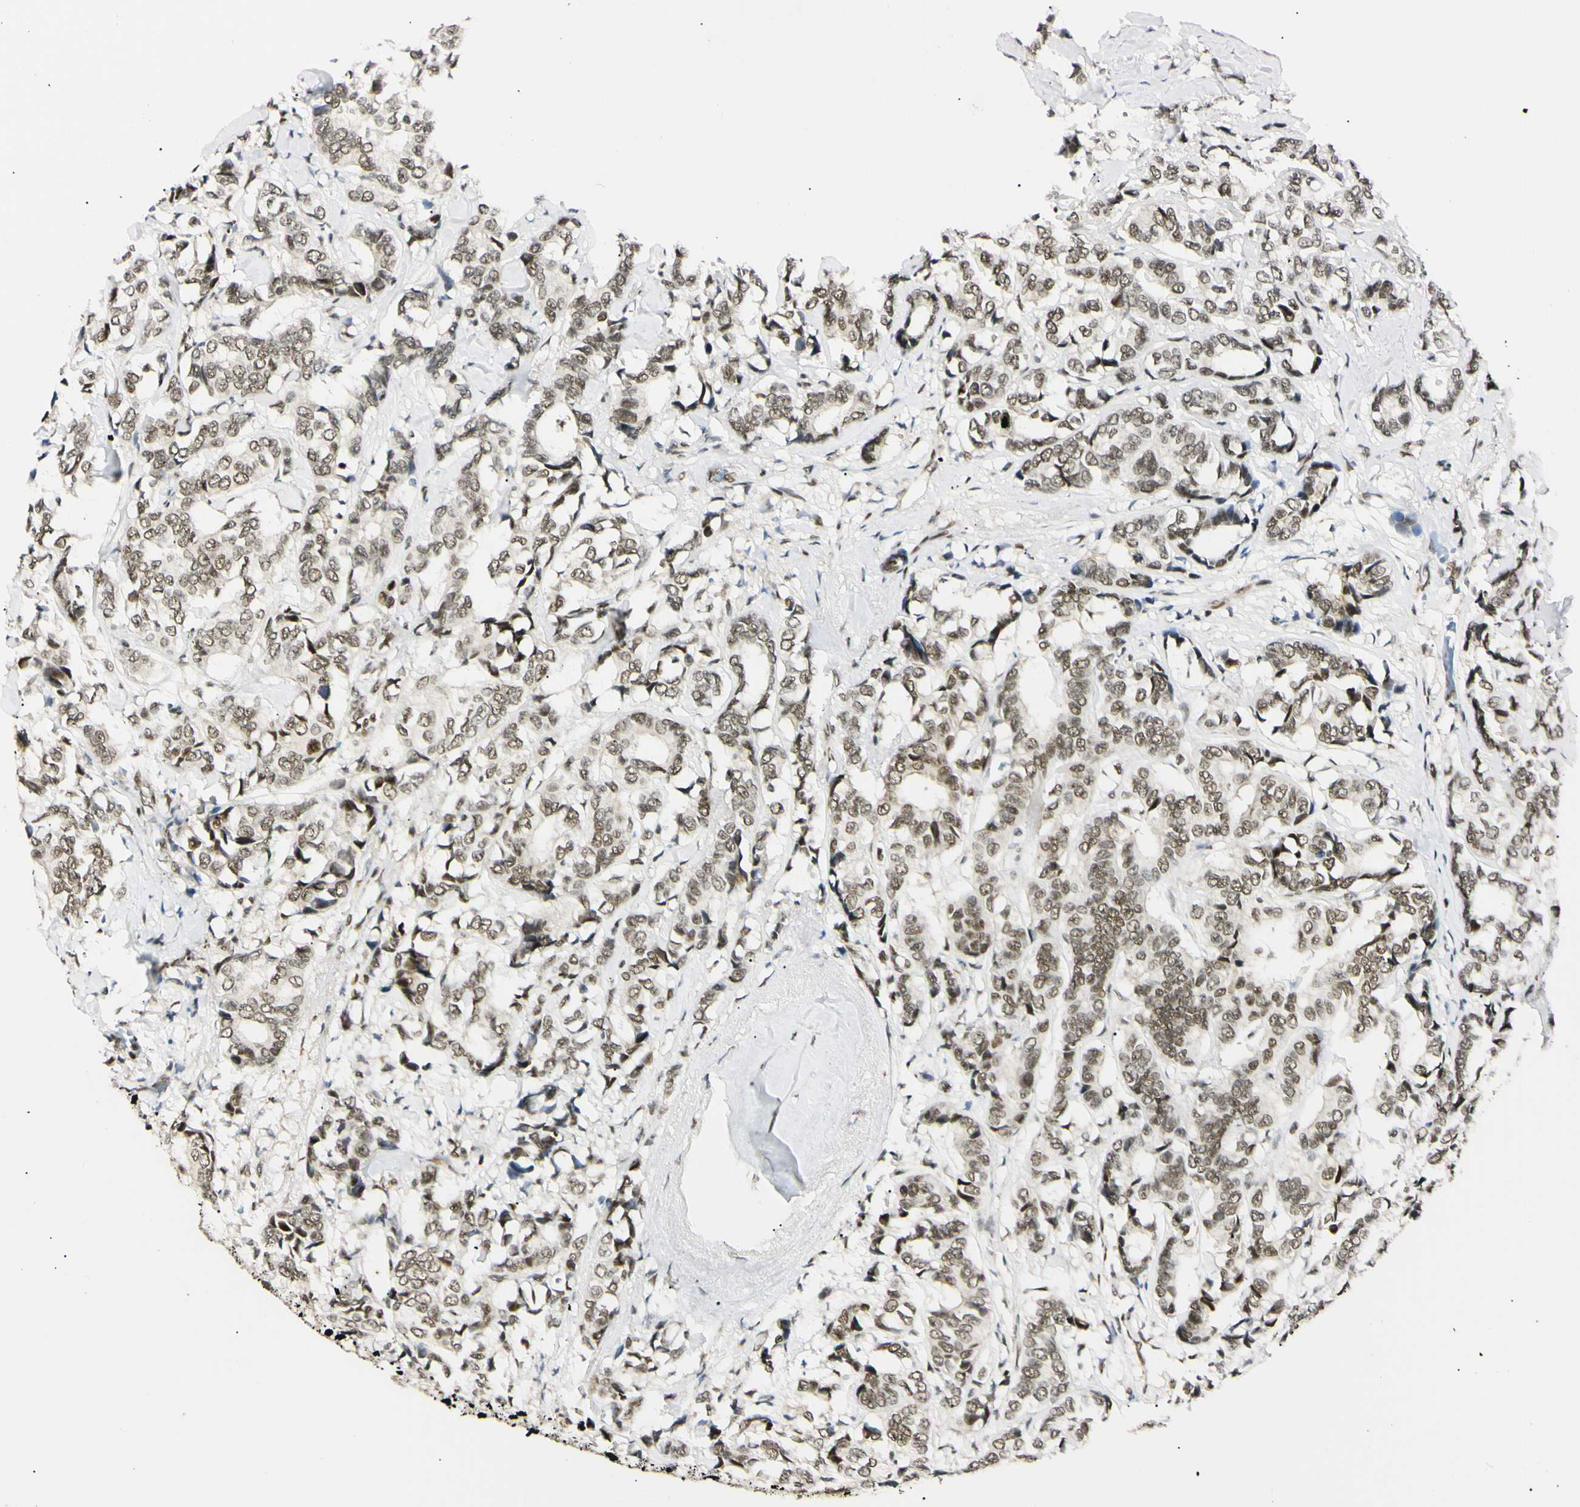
{"staining": {"intensity": "moderate", "quantity": ">75%", "location": "nuclear"}, "tissue": "breast cancer", "cell_type": "Tumor cells", "image_type": "cancer", "snomed": [{"axis": "morphology", "description": "Duct carcinoma"}, {"axis": "topography", "description": "Breast"}], "caption": "Human breast invasive ductal carcinoma stained with a brown dye demonstrates moderate nuclear positive staining in approximately >75% of tumor cells.", "gene": "ZNF134", "patient": {"sex": "female", "age": 87}}